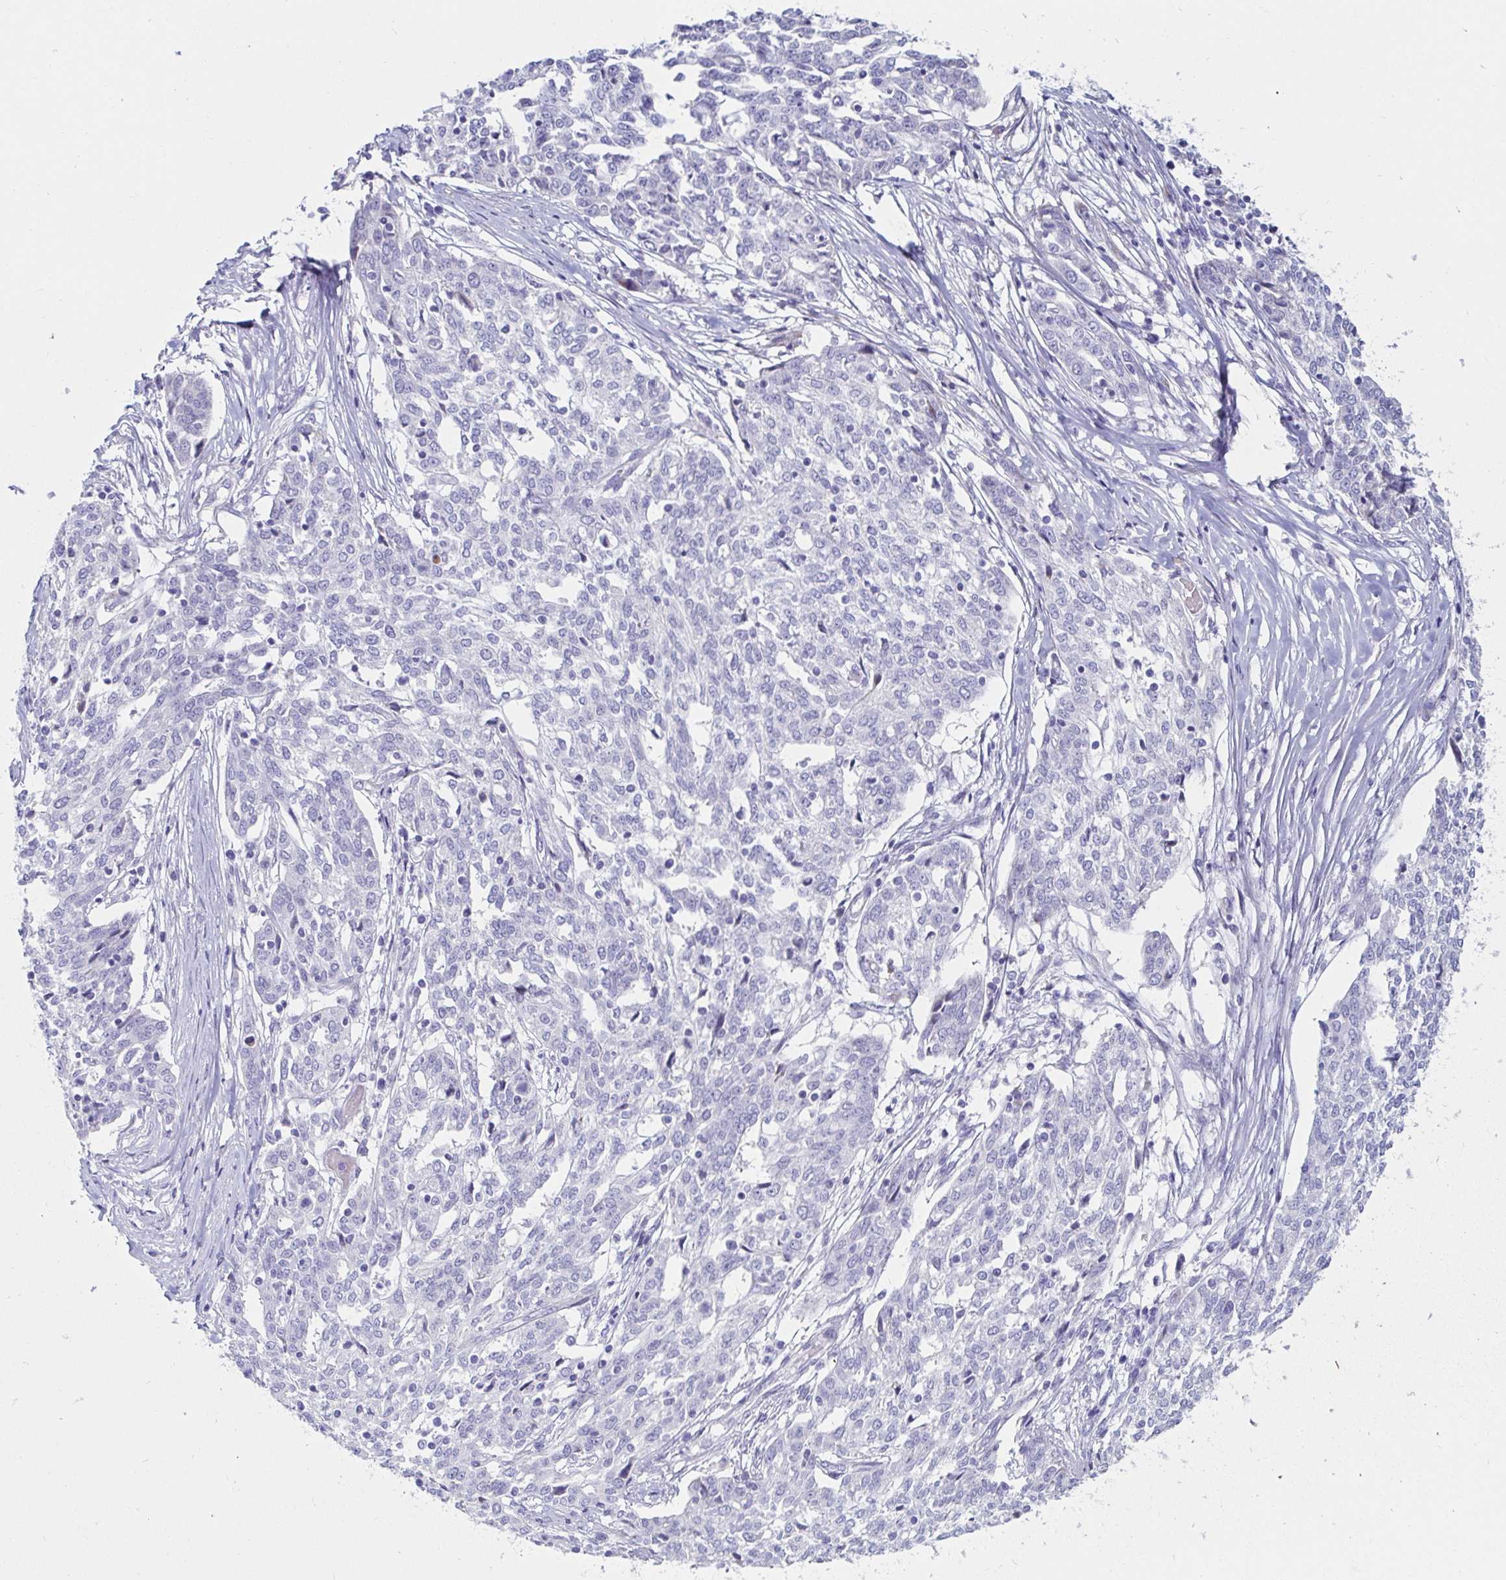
{"staining": {"intensity": "negative", "quantity": "none", "location": "none"}, "tissue": "ovarian cancer", "cell_type": "Tumor cells", "image_type": "cancer", "snomed": [{"axis": "morphology", "description": "Cystadenocarcinoma, serous, NOS"}, {"axis": "topography", "description": "Ovary"}], "caption": "Immunohistochemistry (IHC) micrograph of ovarian serous cystadenocarcinoma stained for a protein (brown), which demonstrates no expression in tumor cells.", "gene": "C4orf17", "patient": {"sex": "female", "age": 67}}